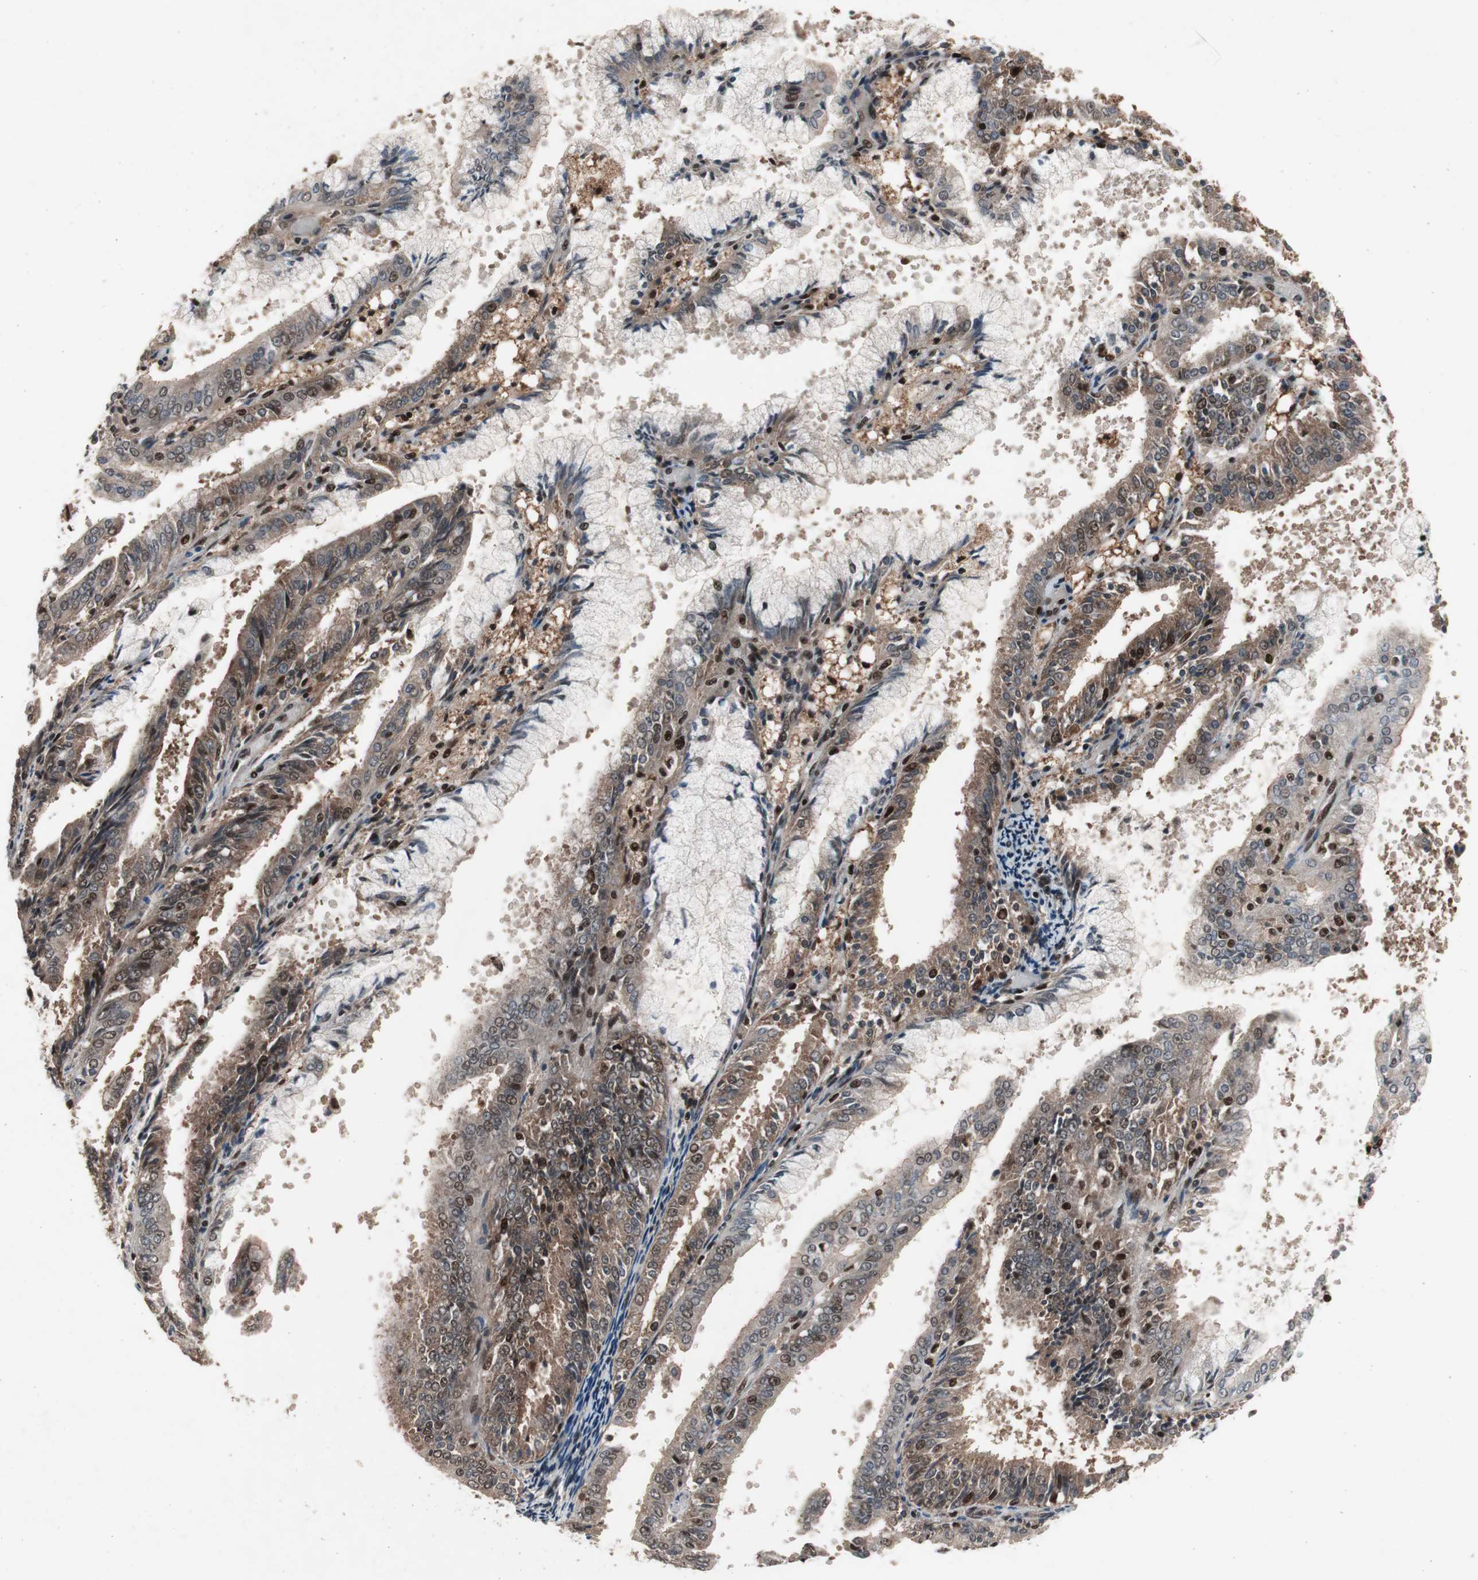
{"staining": {"intensity": "moderate", "quantity": "25%-75%", "location": "cytoplasmic/membranous,nuclear"}, "tissue": "endometrial cancer", "cell_type": "Tumor cells", "image_type": "cancer", "snomed": [{"axis": "morphology", "description": "Adenocarcinoma, NOS"}, {"axis": "topography", "description": "Endometrium"}], "caption": "The micrograph displays staining of endometrial cancer, revealing moderate cytoplasmic/membranous and nuclear protein positivity (brown color) within tumor cells.", "gene": "RPA1", "patient": {"sex": "female", "age": 63}}